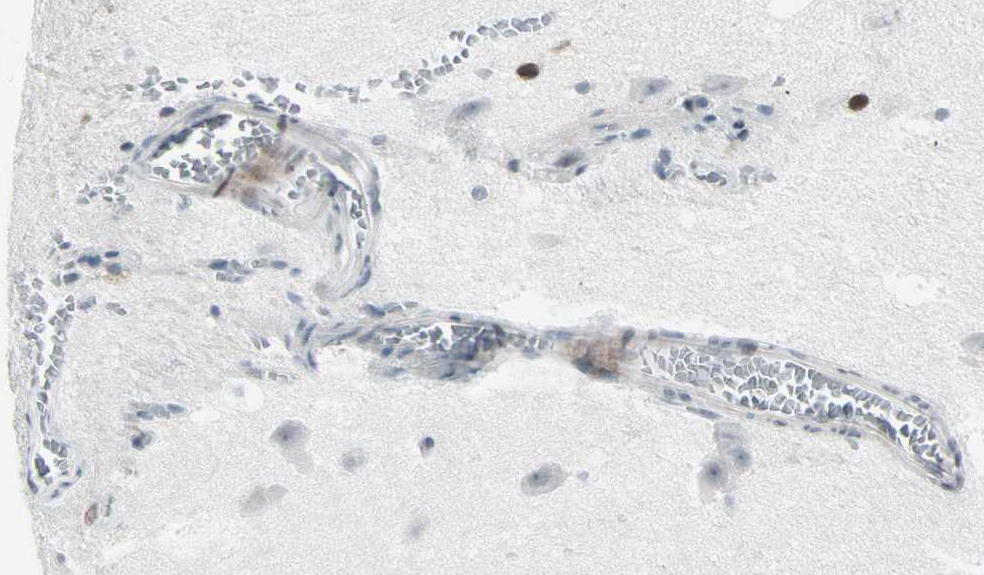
{"staining": {"intensity": "negative", "quantity": "none", "location": "none"}, "tissue": "hippocampus", "cell_type": "Glial cells", "image_type": "normal", "snomed": [{"axis": "morphology", "description": "Normal tissue, NOS"}, {"axis": "topography", "description": "Hippocampus"}], "caption": "Immunohistochemical staining of unremarkable hippocampus reveals no significant staining in glial cells.", "gene": "CBLC", "patient": {"sex": "male", "age": 45}}